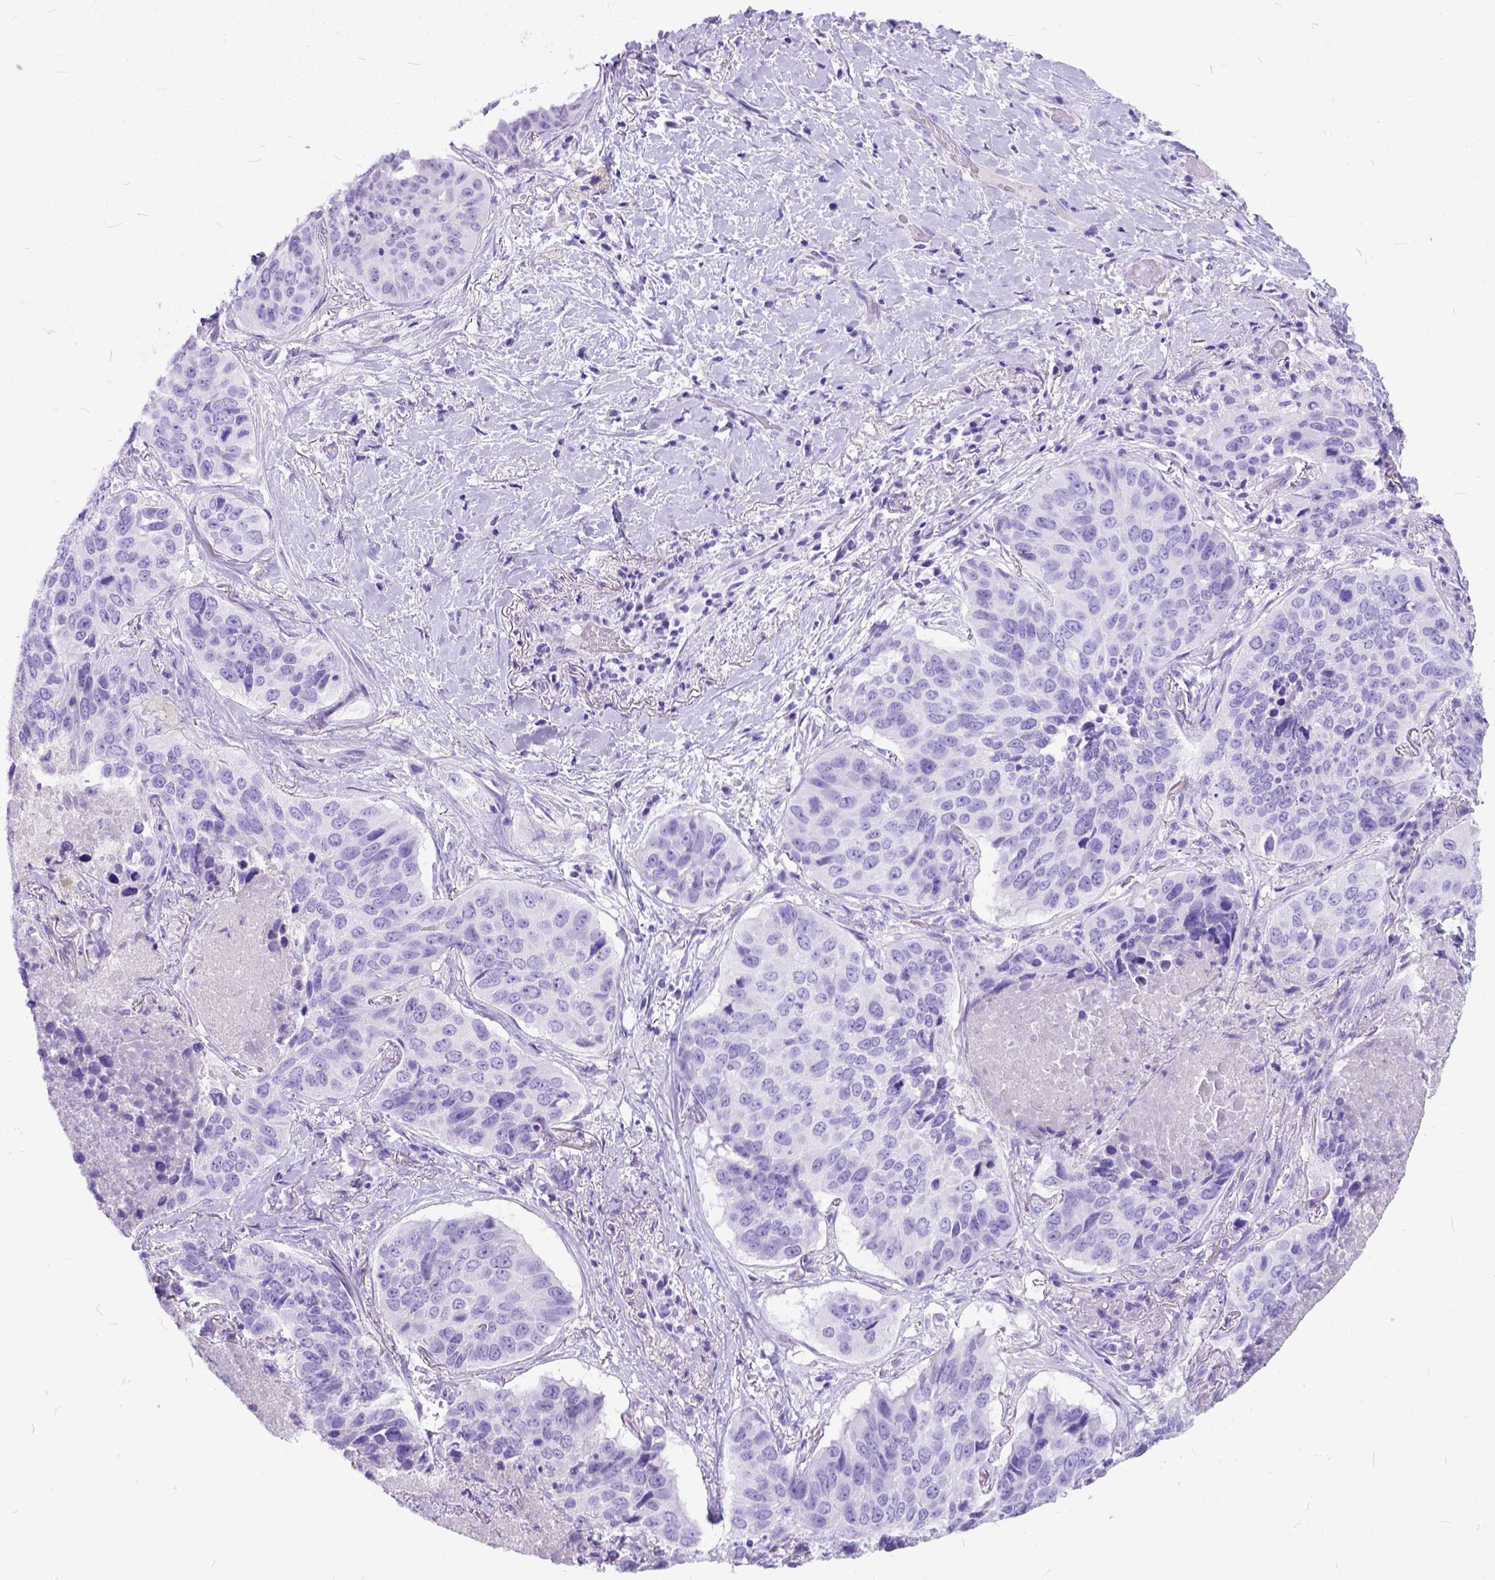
{"staining": {"intensity": "negative", "quantity": "none", "location": "none"}, "tissue": "lung cancer", "cell_type": "Tumor cells", "image_type": "cancer", "snomed": [{"axis": "morphology", "description": "Normal tissue, NOS"}, {"axis": "morphology", "description": "Squamous cell carcinoma, NOS"}, {"axis": "topography", "description": "Bronchus"}, {"axis": "topography", "description": "Lung"}], "caption": "An image of lung cancer (squamous cell carcinoma) stained for a protein shows no brown staining in tumor cells.", "gene": "C1QTNF3", "patient": {"sex": "male", "age": 64}}